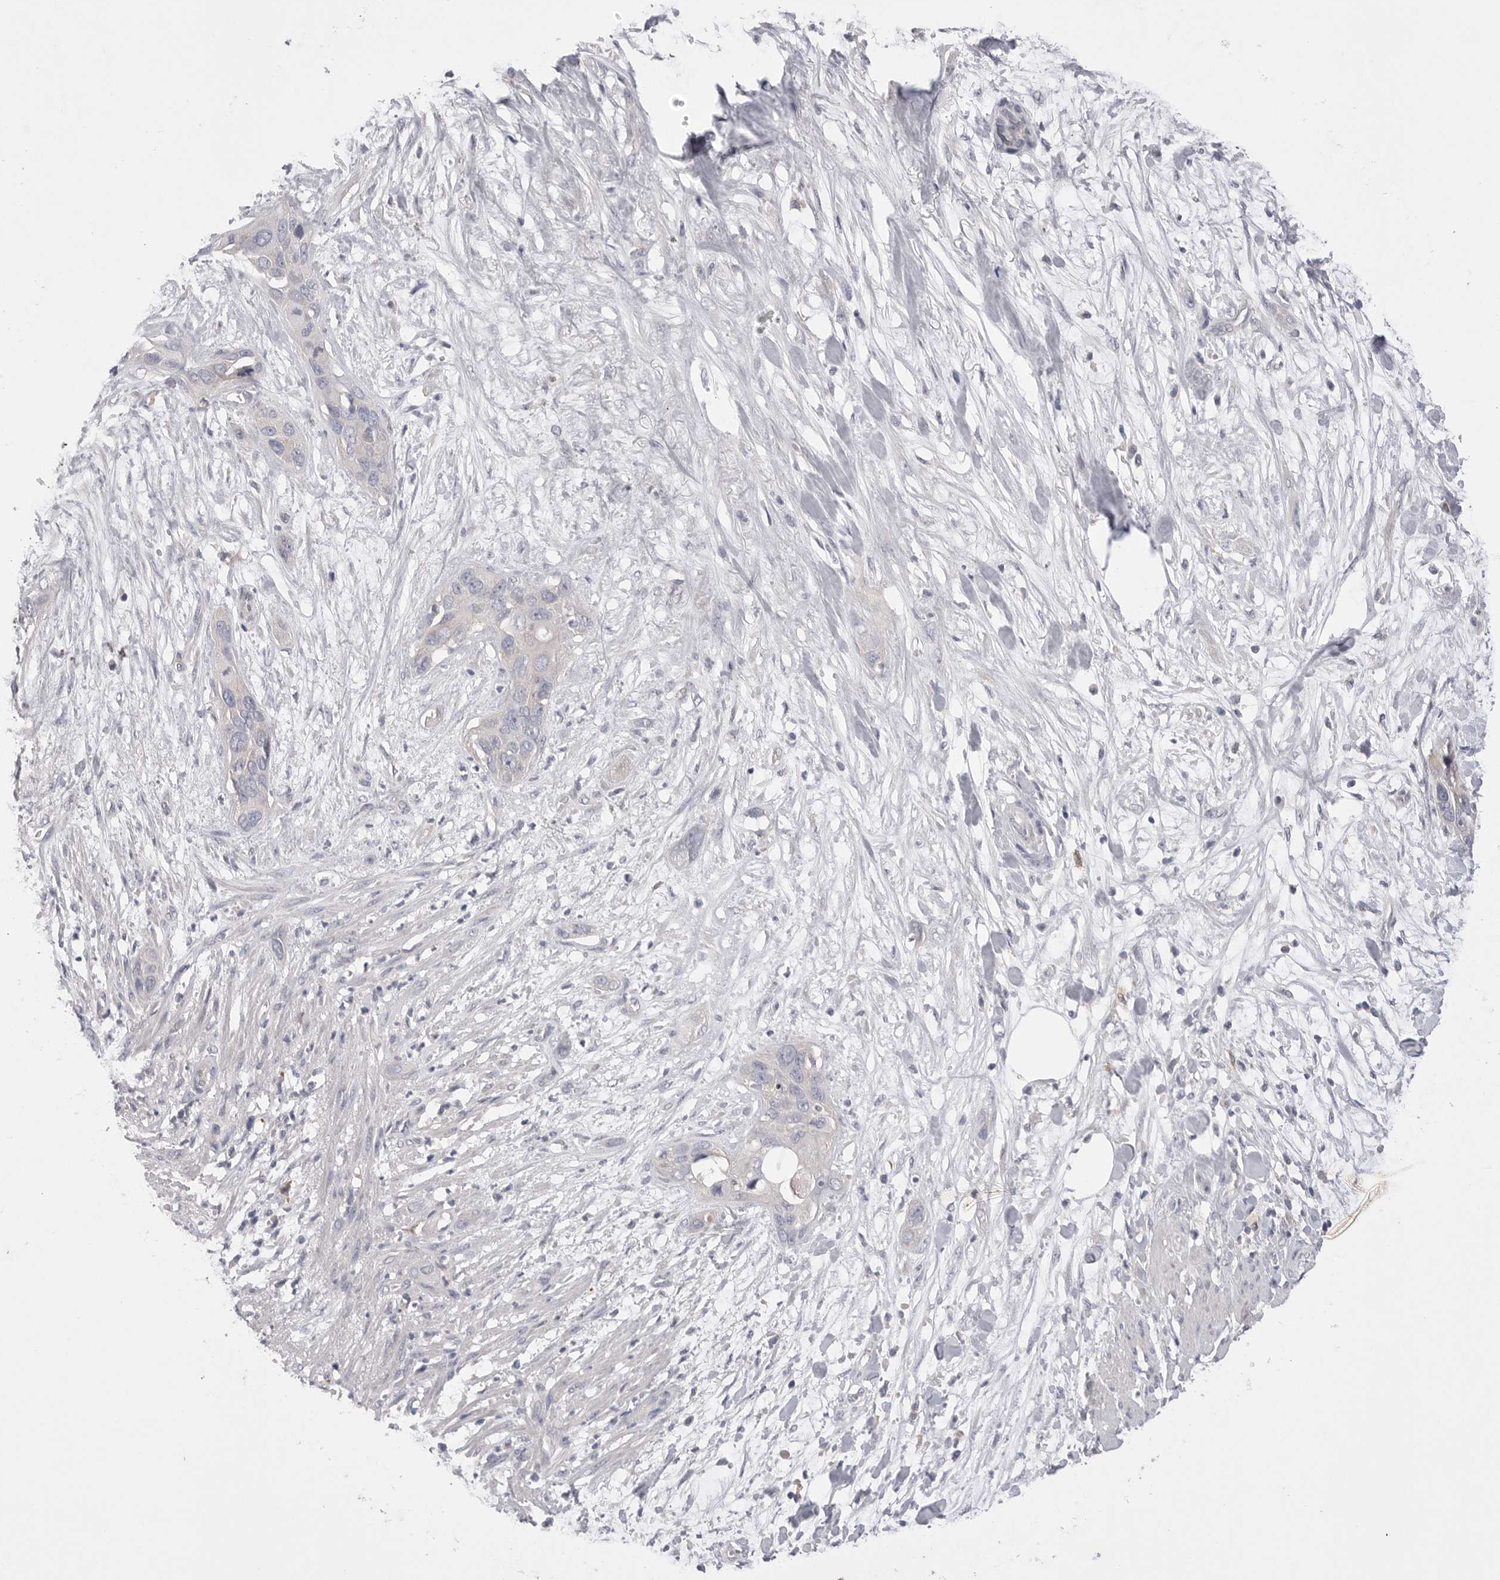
{"staining": {"intensity": "negative", "quantity": "none", "location": "none"}, "tissue": "pancreatic cancer", "cell_type": "Tumor cells", "image_type": "cancer", "snomed": [{"axis": "morphology", "description": "Adenocarcinoma, NOS"}, {"axis": "topography", "description": "Pancreas"}], "caption": "High power microscopy photomicrograph of an immunohistochemistry micrograph of pancreatic cancer, revealing no significant staining in tumor cells.", "gene": "VAC14", "patient": {"sex": "female", "age": 60}}